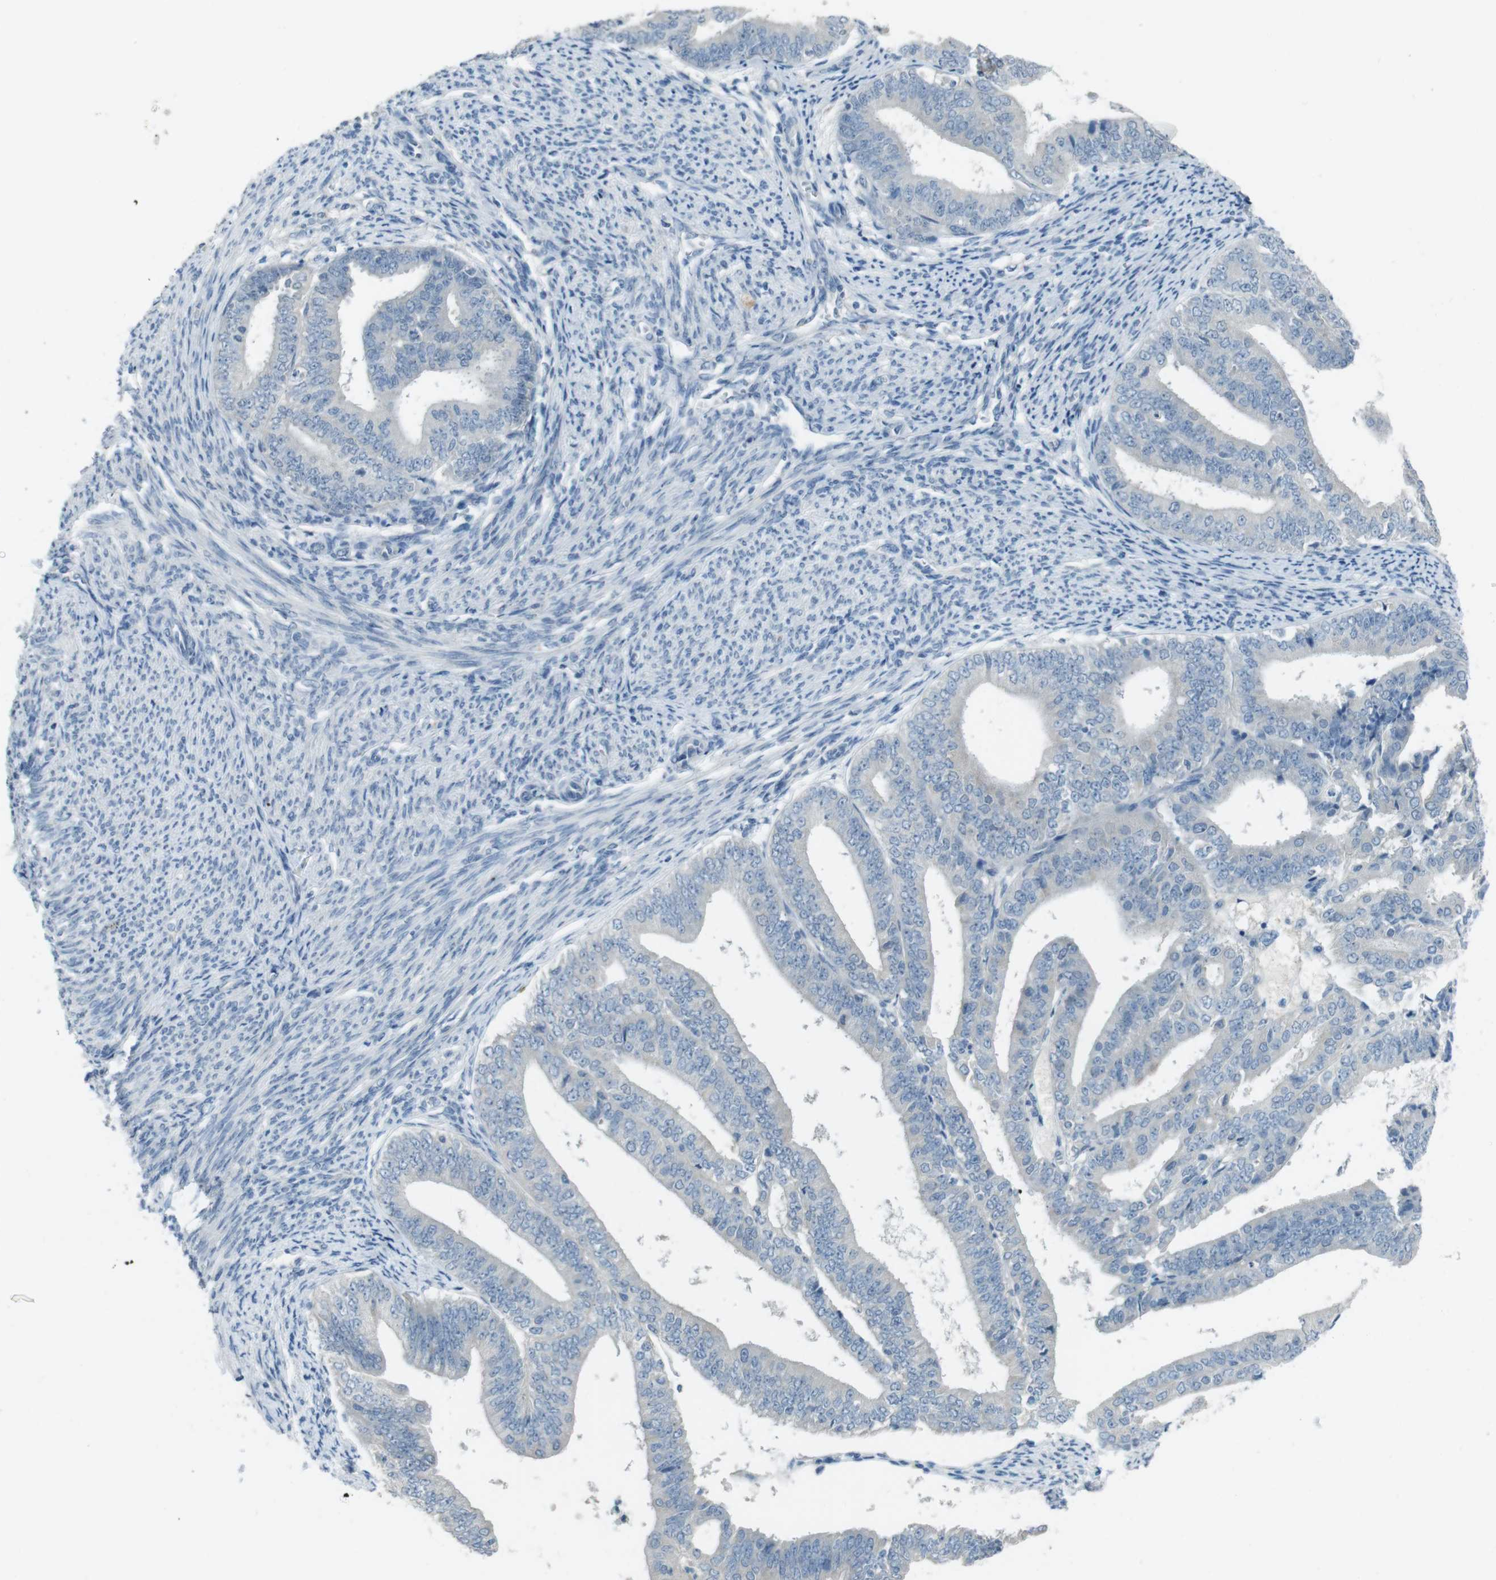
{"staining": {"intensity": "negative", "quantity": "none", "location": "none"}, "tissue": "endometrial cancer", "cell_type": "Tumor cells", "image_type": "cancer", "snomed": [{"axis": "morphology", "description": "Adenocarcinoma, NOS"}, {"axis": "topography", "description": "Endometrium"}], "caption": "IHC of endometrial cancer (adenocarcinoma) displays no expression in tumor cells.", "gene": "ENTPD7", "patient": {"sex": "female", "age": 63}}